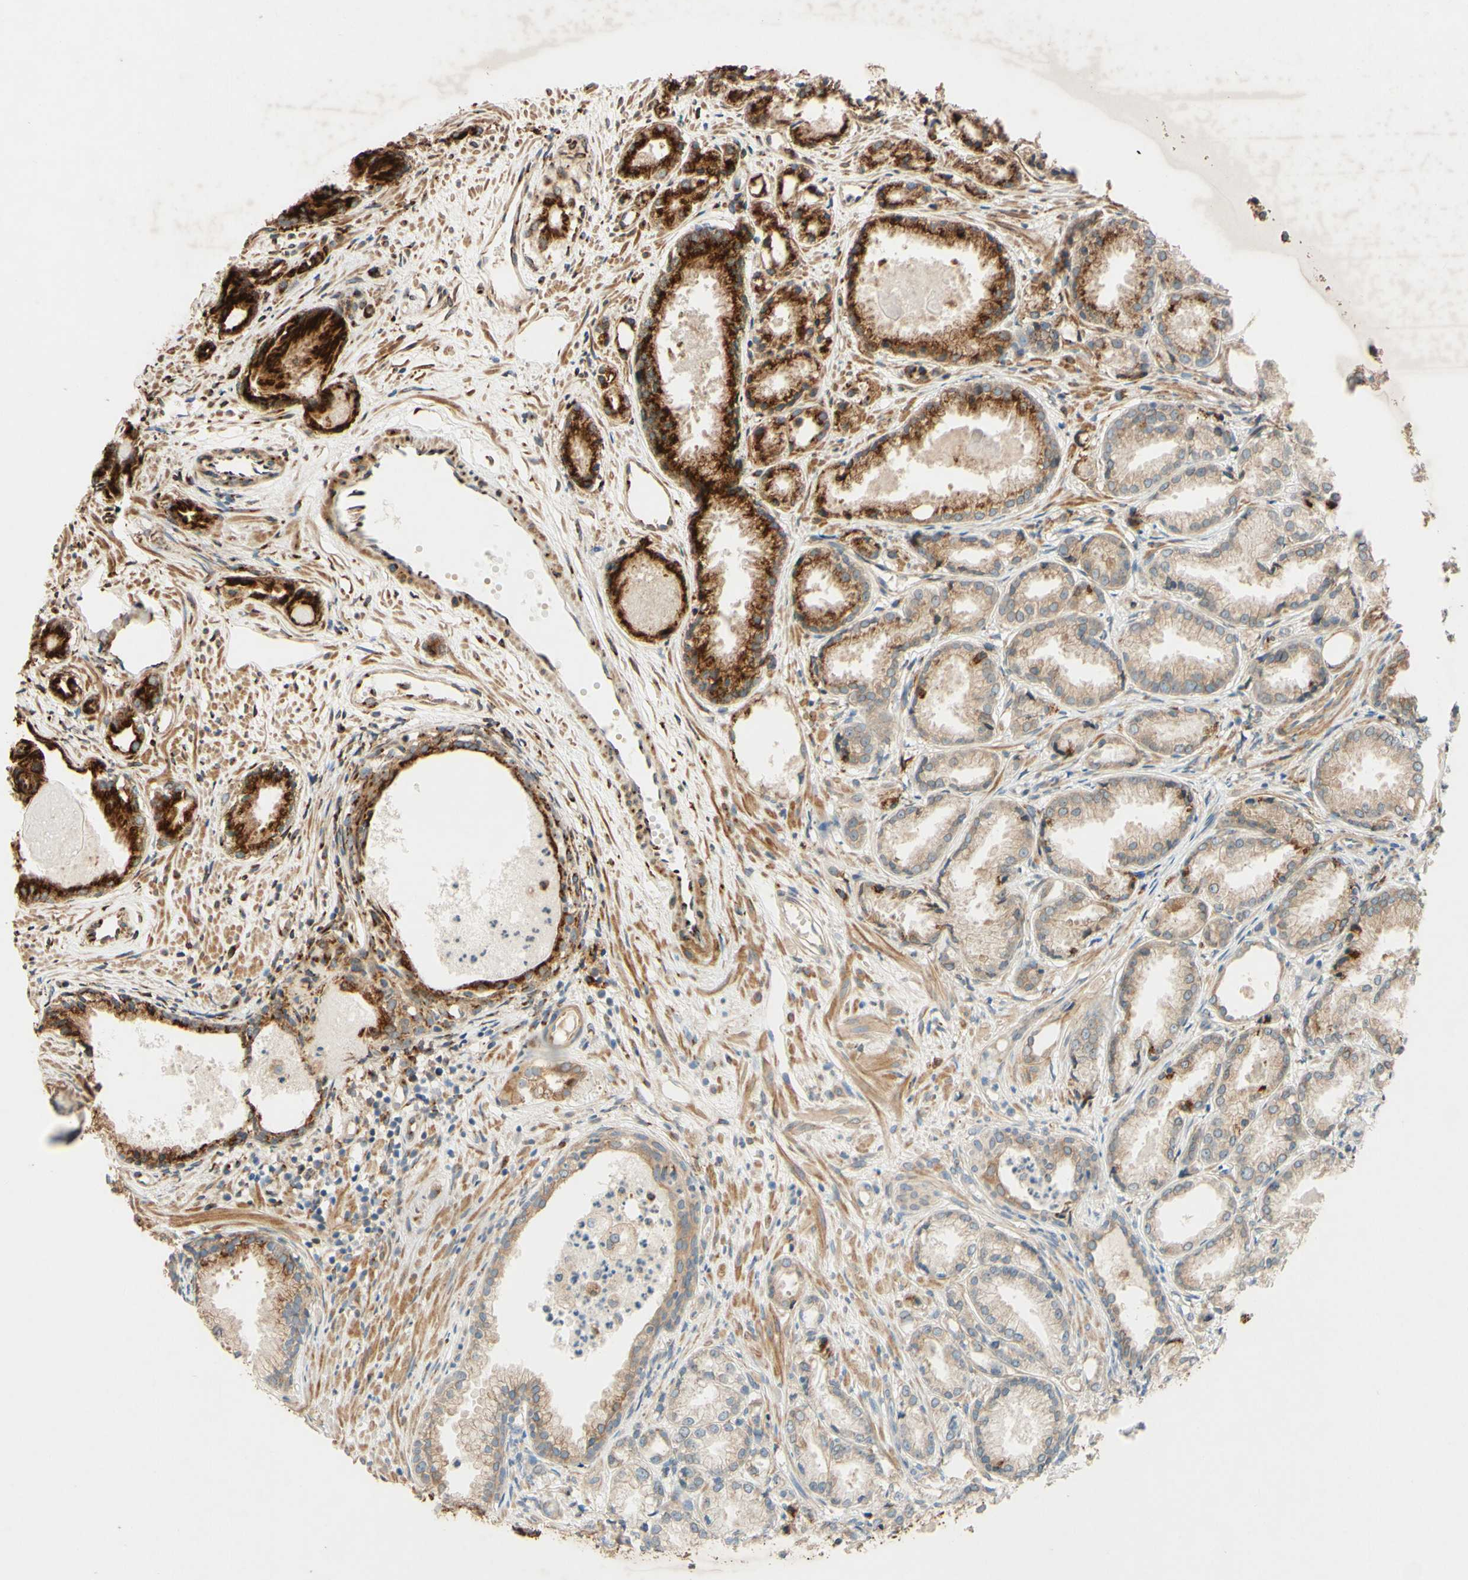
{"staining": {"intensity": "strong", "quantity": "25%-75%", "location": "cytoplasmic/membranous"}, "tissue": "prostate cancer", "cell_type": "Tumor cells", "image_type": "cancer", "snomed": [{"axis": "morphology", "description": "Adenocarcinoma, Low grade"}, {"axis": "topography", "description": "Prostate"}], "caption": "This is an image of immunohistochemistry (IHC) staining of low-grade adenocarcinoma (prostate), which shows strong positivity in the cytoplasmic/membranous of tumor cells.", "gene": "PTPRU", "patient": {"sex": "male", "age": 72}}